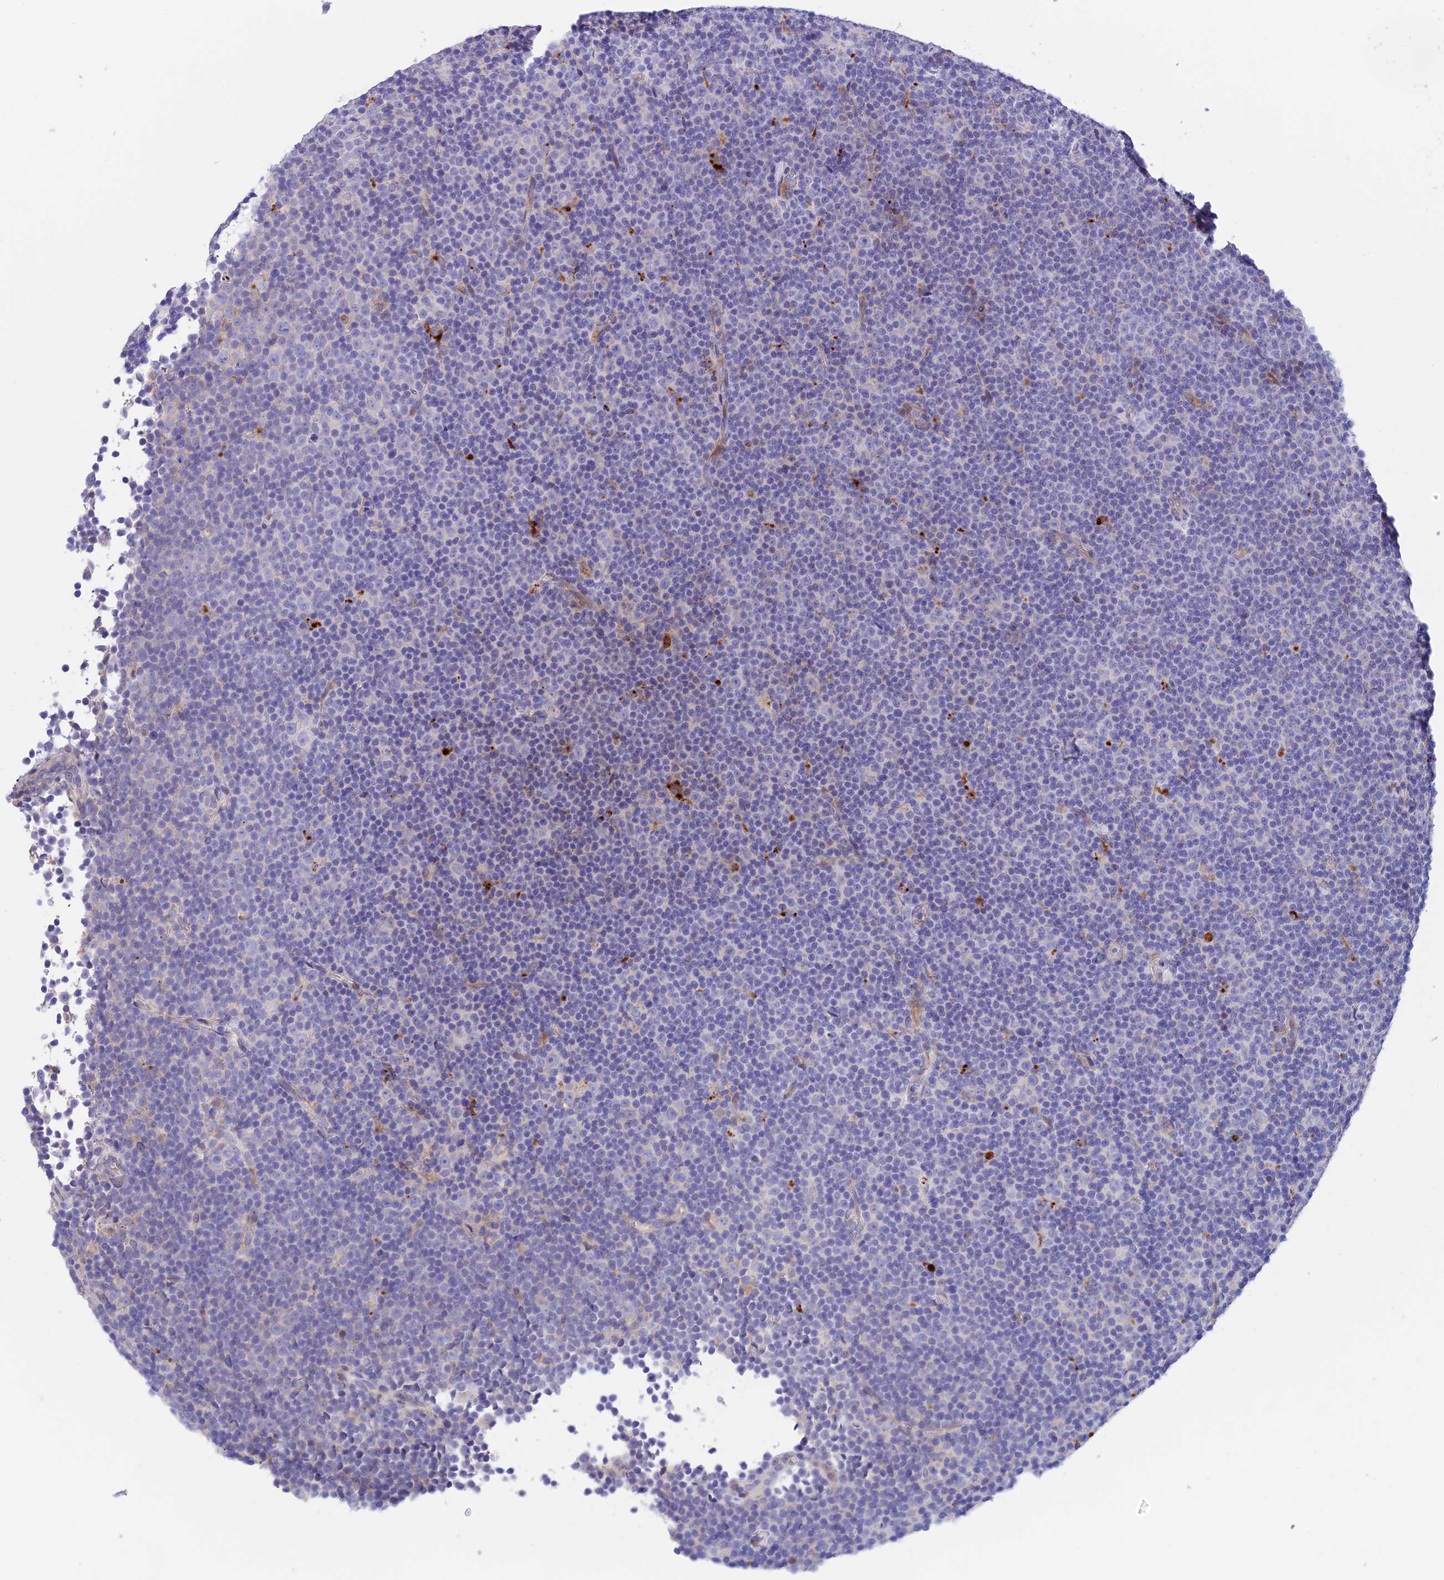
{"staining": {"intensity": "negative", "quantity": "none", "location": "none"}, "tissue": "lymphoma", "cell_type": "Tumor cells", "image_type": "cancer", "snomed": [{"axis": "morphology", "description": "Malignant lymphoma, non-Hodgkin's type, Low grade"}, {"axis": "topography", "description": "Lymph node"}], "caption": "The immunohistochemistry (IHC) micrograph has no significant positivity in tumor cells of lymphoma tissue.", "gene": "CCDC157", "patient": {"sex": "female", "age": 67}}